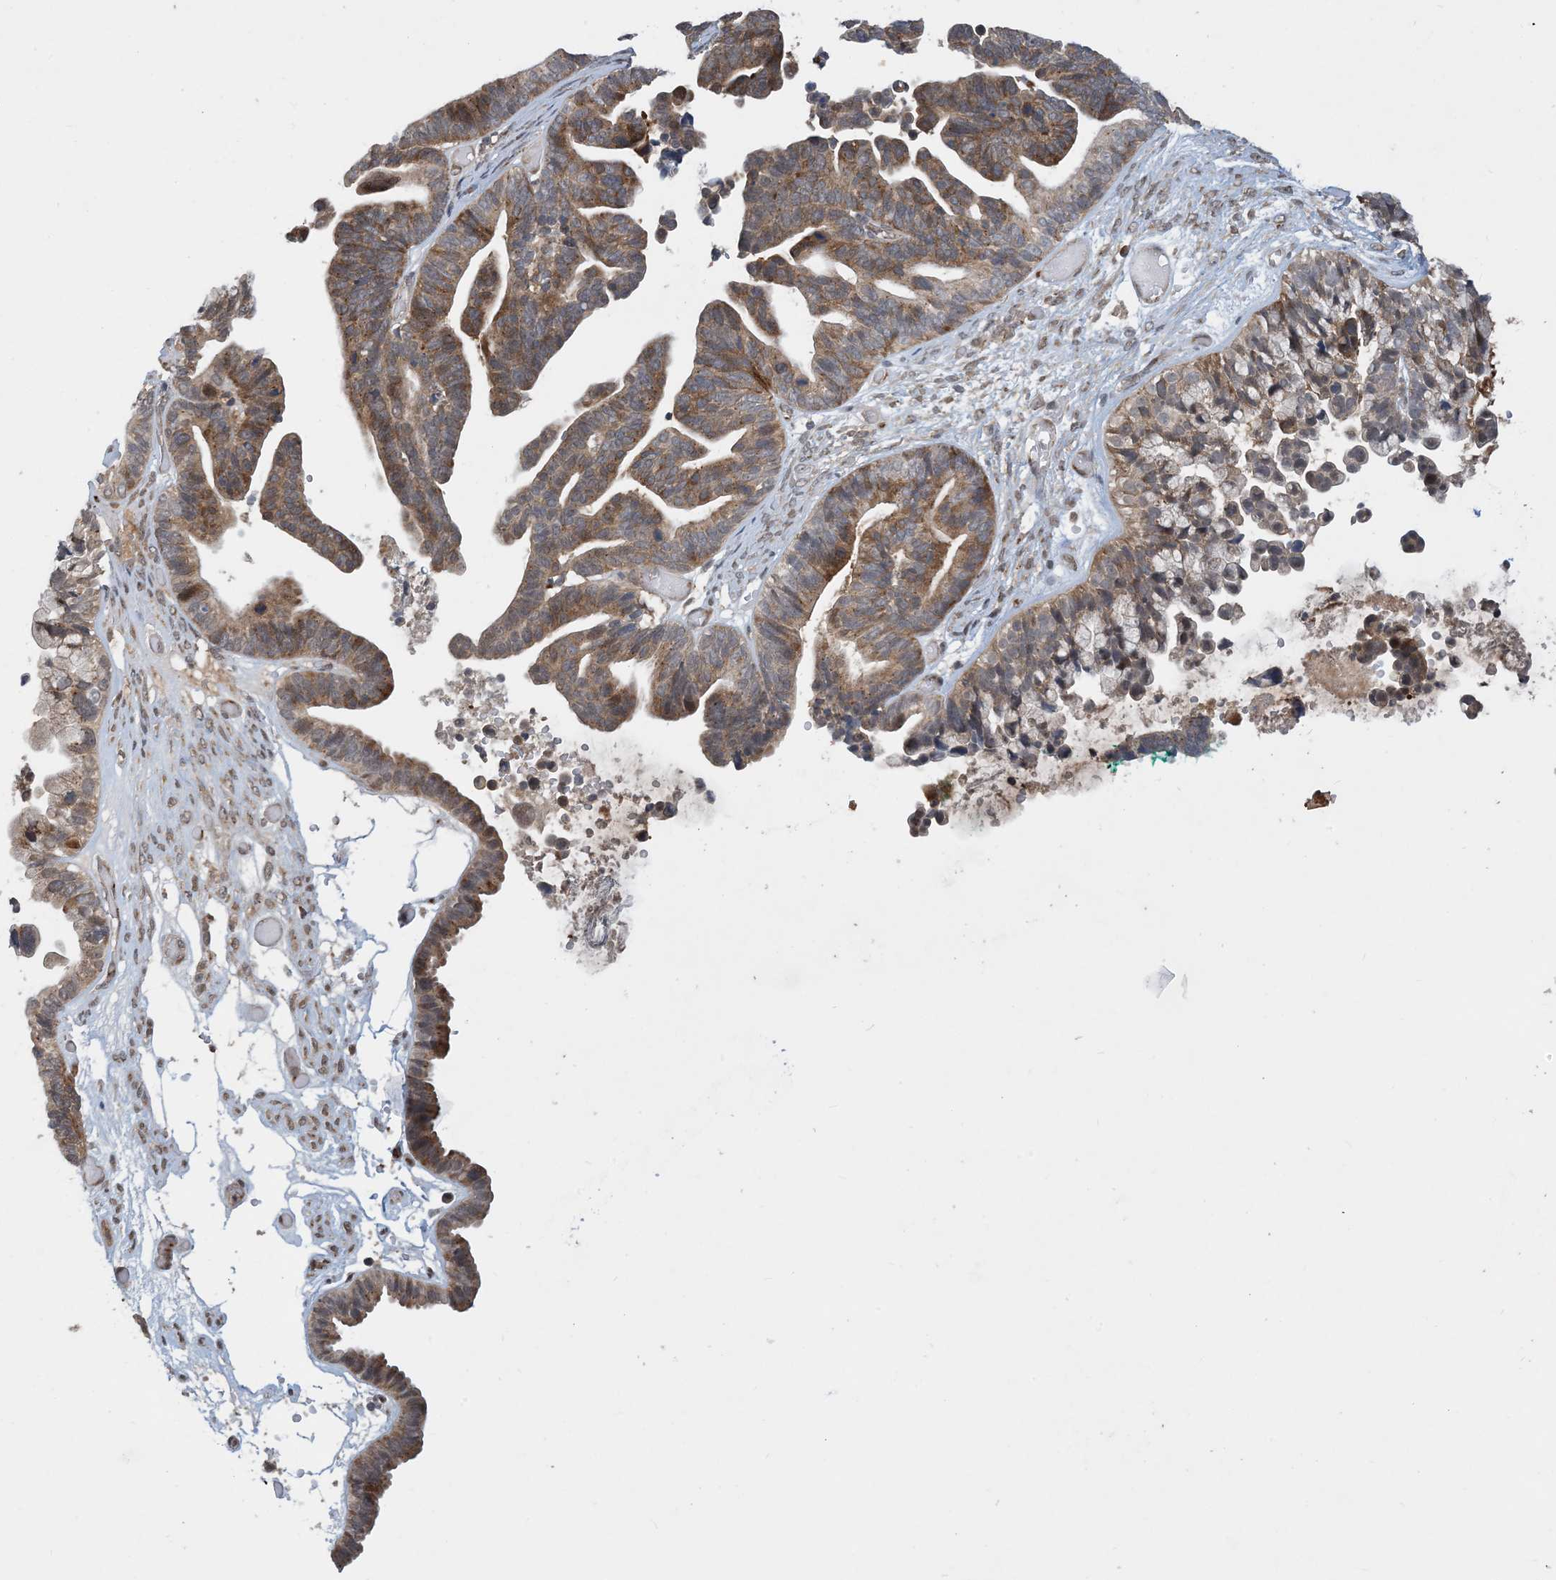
{"staining": {"intensity": "moderate", "quantity": ">75%", "location": "cytoplasmic/membranous"}, "tissue": "ovarian cancer", "cell_type": "Tumor cells", "image_type": "cancer", "snomed": [{"axis": "morphology", "description": "Cystadenocarcinoma, serous, NOS"}, {"axis": "topography", "description": "Ovary"}], "caption": "Immunohistochemical staining of human serous cystadenocarcinoma (ovarian) demonstrates moderate cytoplasmic/membranous protein expression in approximately >75% of tumor cells.", "gene": "TINAG", "patient": {"sex": "female", "age": 56}}